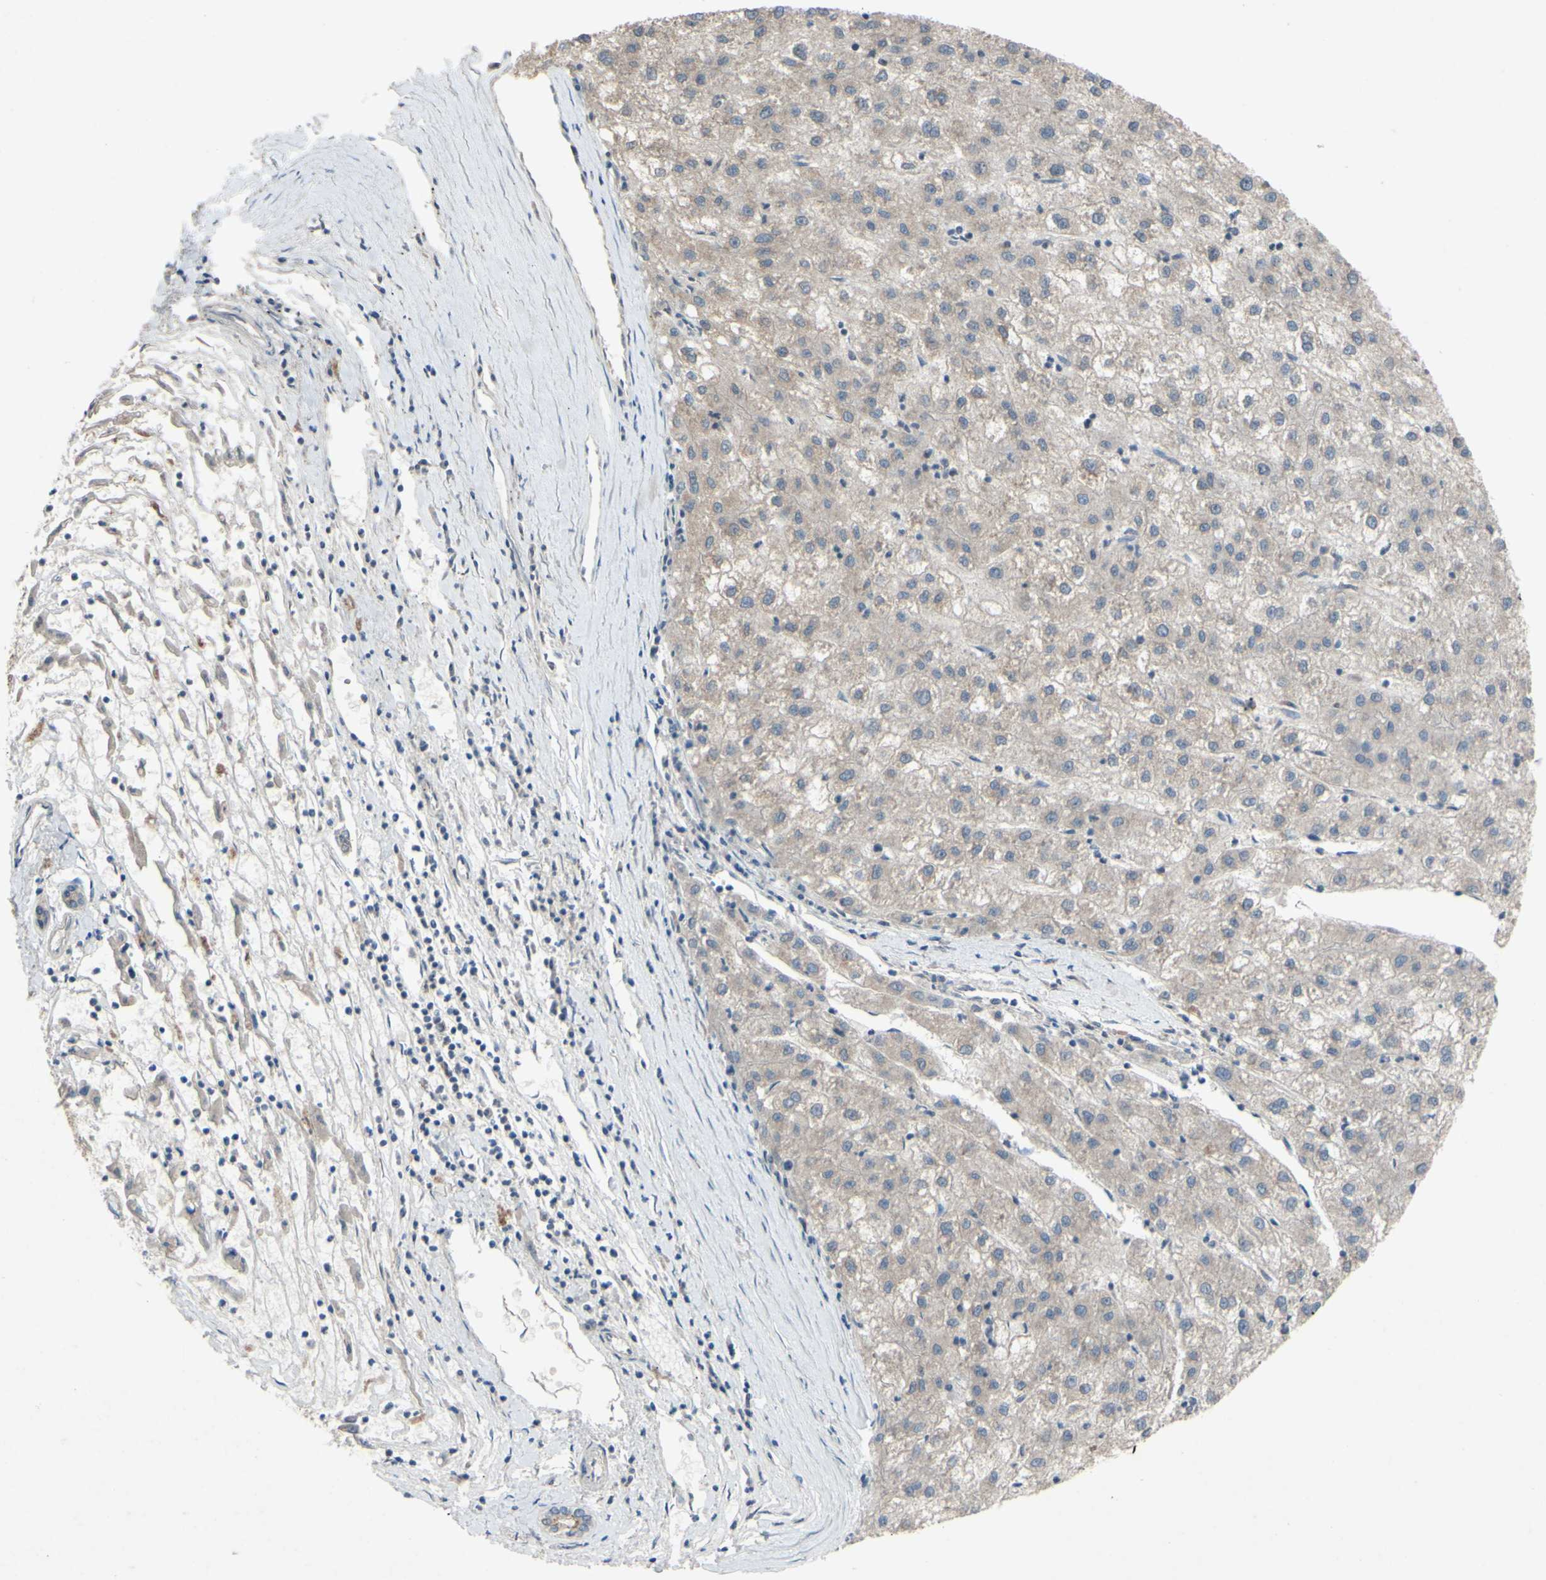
{"staining": {"intensity": "weak", "quantity": ">75%", "location": "cytoplasmic/membranous"}, "tissue": "liver cancer", "cell_type": "Tumor cells", "image_type": "cancer", "snomed": [{"axis": "morphology", "description": "Carcinoma, Hepatocellular, NOS"}, {"axis": "topography", "description": "Liver"}], "caption": "This micrograph reveals hepatocellular carcinoma (liver) stained with IHC to label a protein in brown. The cytoplasmic/membranous of tumor cells show weak positivity for the protein. Nuclei are counter-stained blue.", "gene": "CDCP1", "patient": {"sex": "male", "age": 72}}